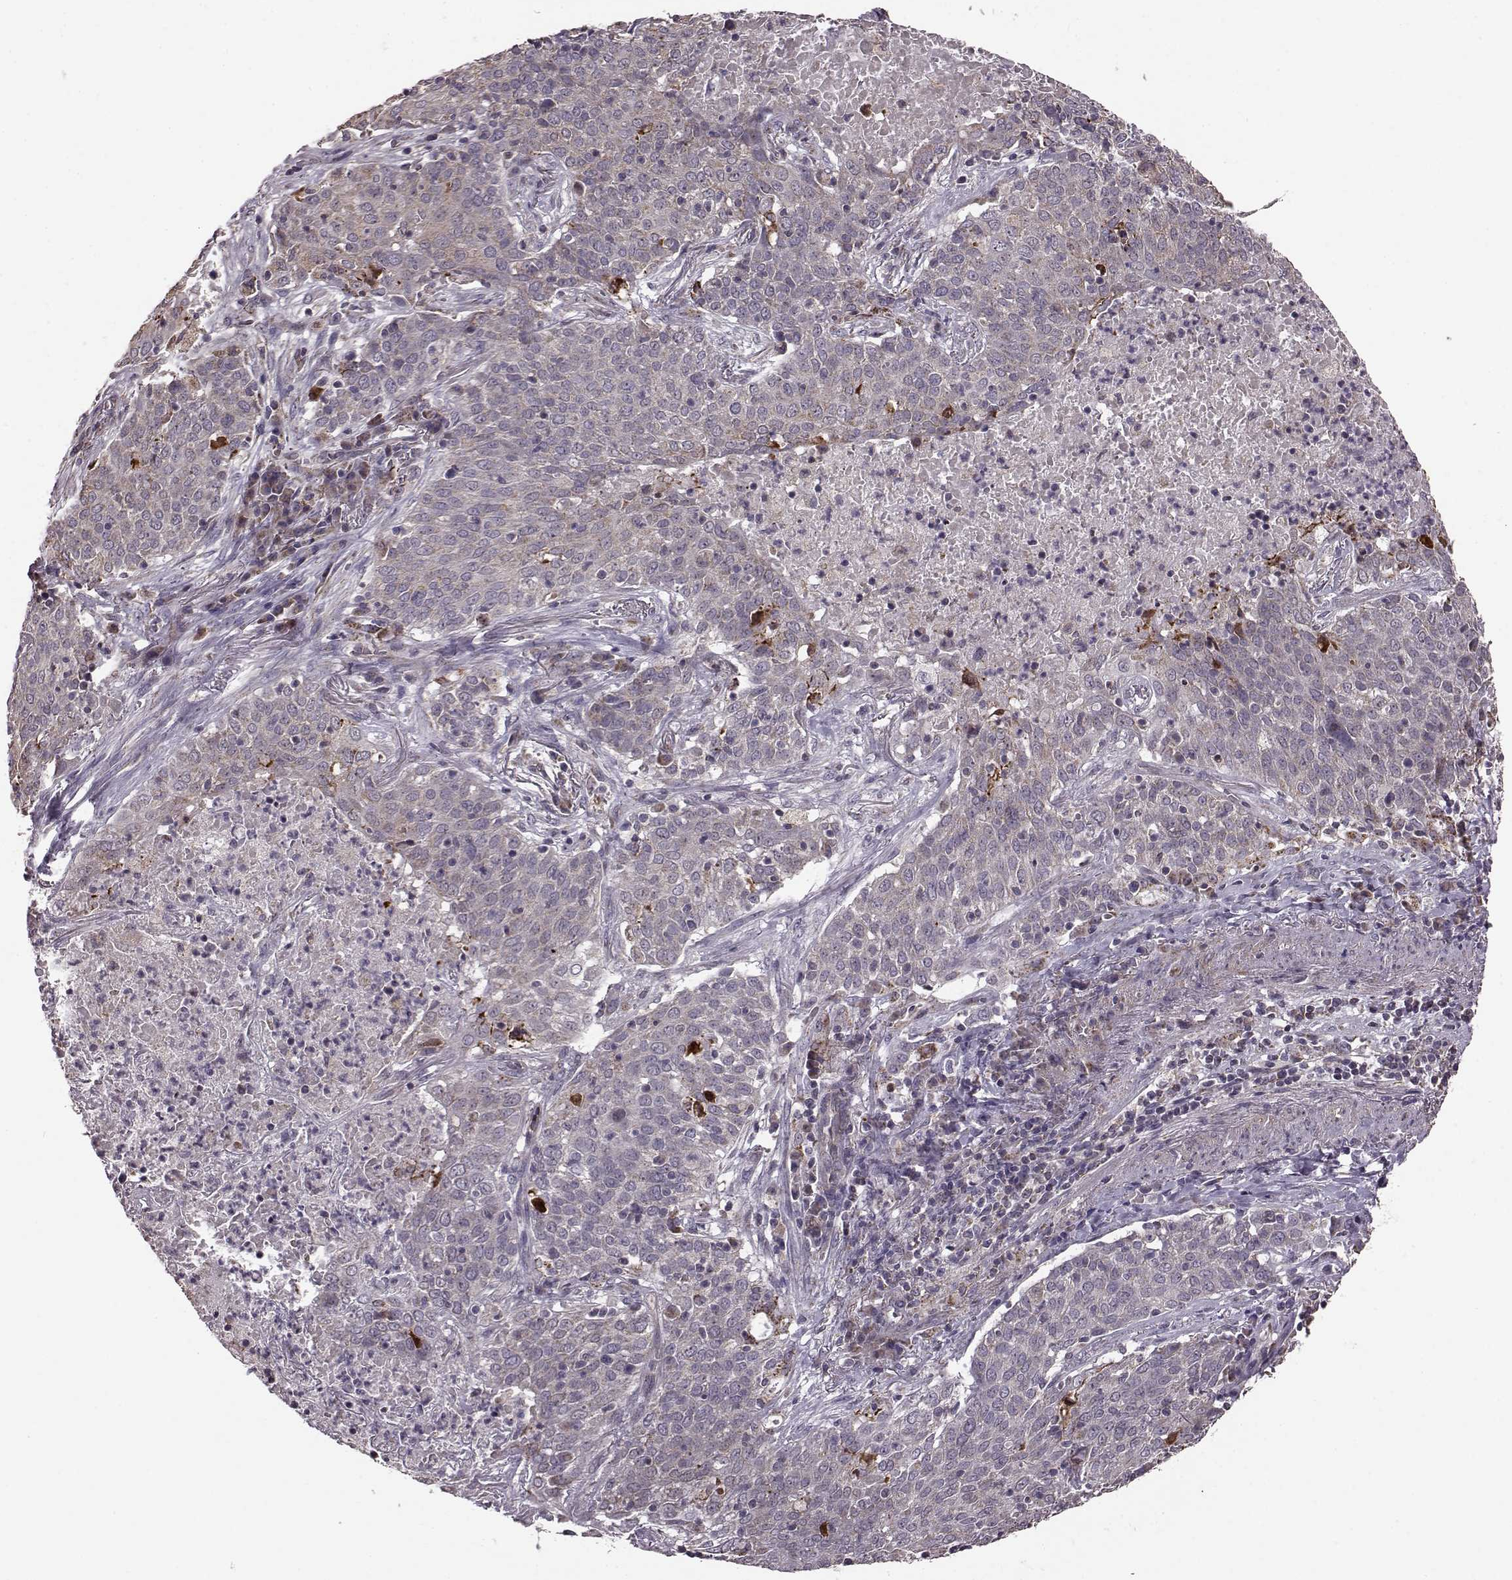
{"staining": {"intensity": "negative", "quantity": "none", "location": "none"}, "tissue": "lung cancer", "cell_type": "Tumor cells", "image_type": "cancer", "snomed": [{"axis": "morphology", "description": "Squamous cell carcinoma, NOS"}, {"axis": "topography", "description": "Lung"}], "caption": "This is a micrograph of immunohistochemistry staining of lung squamous cell carcinoma, which shows no staining in tumor cells.", "gene": "PUDP", "patient": {"sex": "male", "age": 82}}